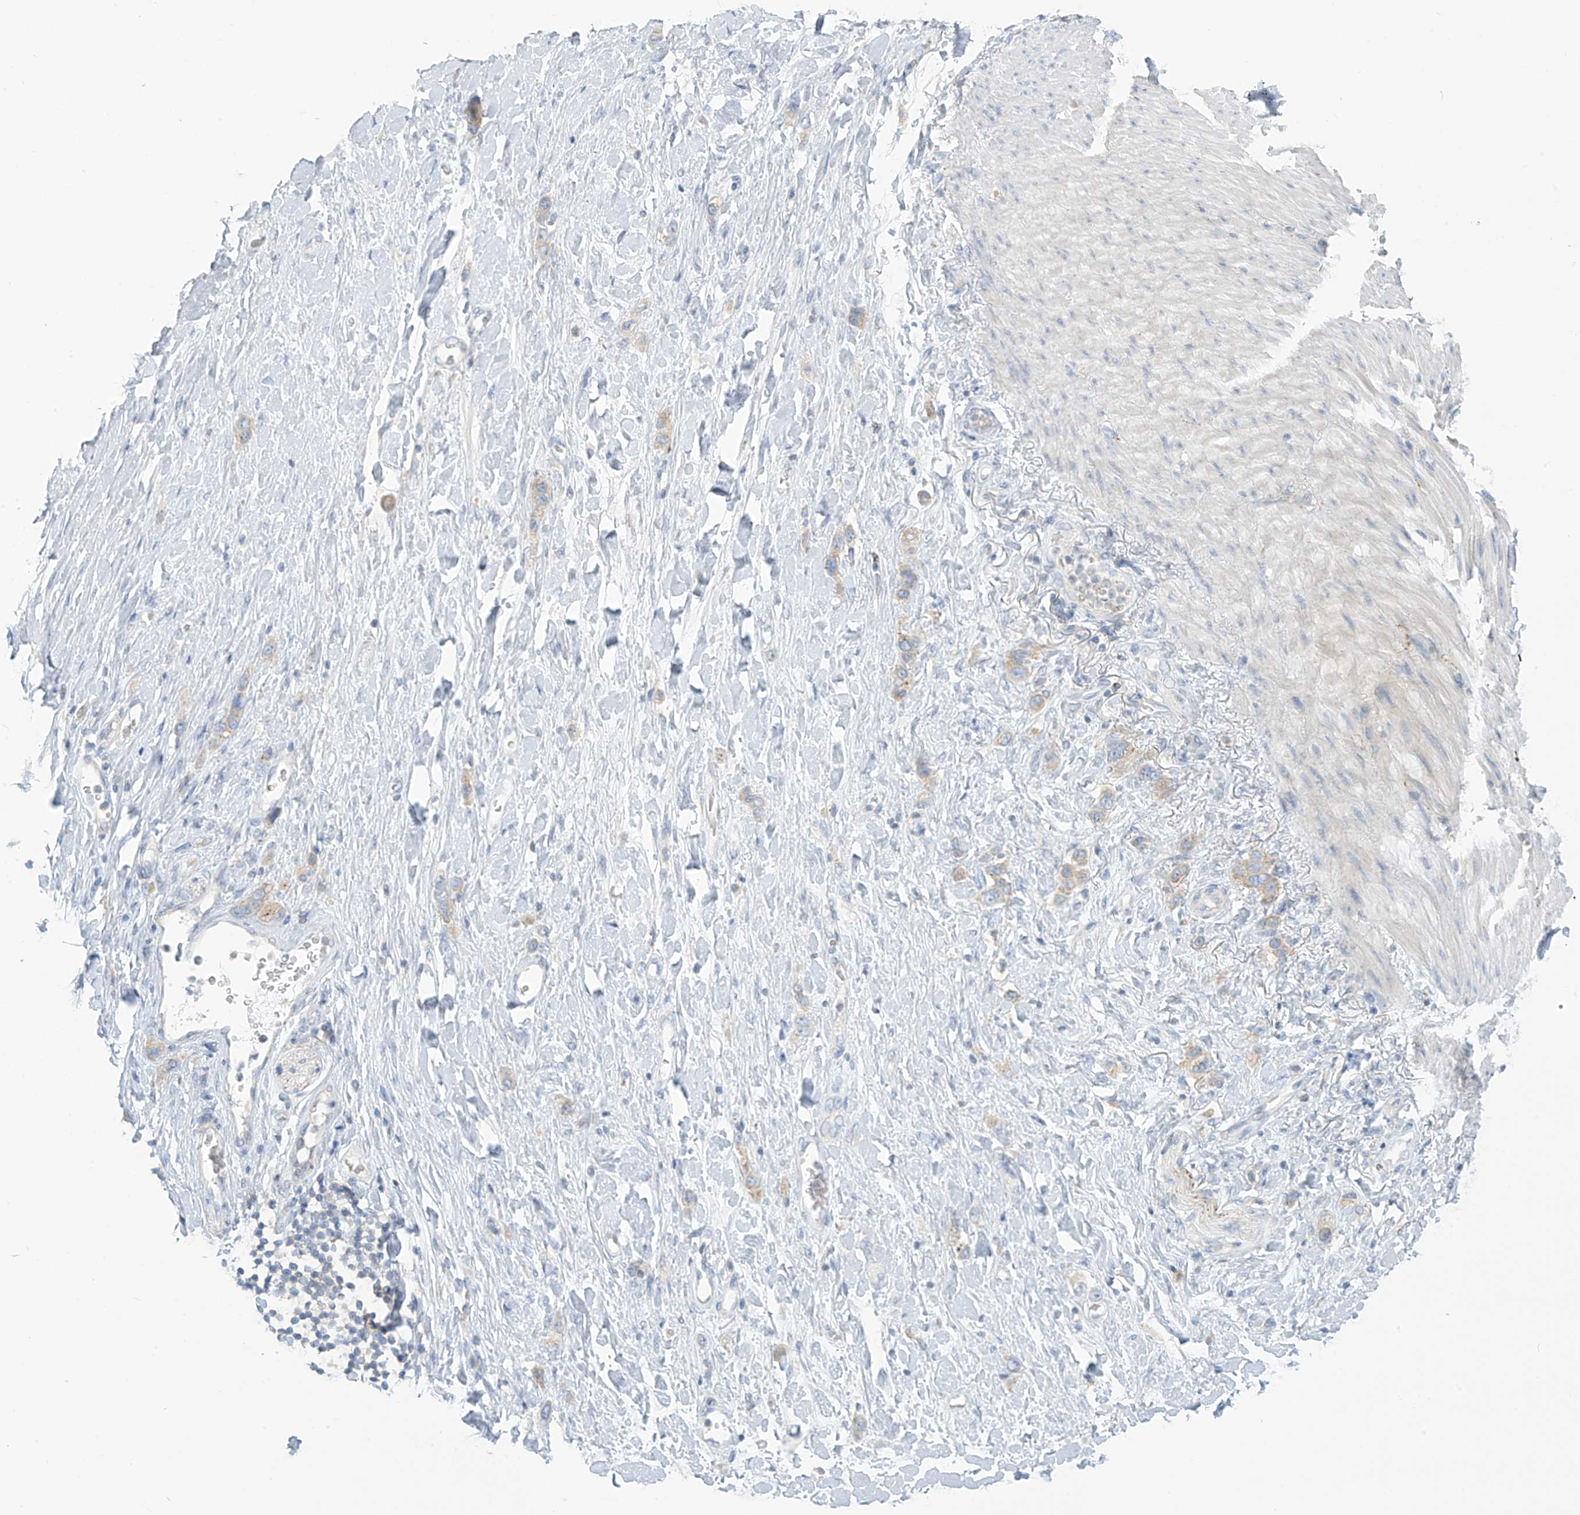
{"staining": {"intensity": "weak", "quantity": "<25%", "location": "cytoplasmic/membranous"}, "tissue": "stomach cancer", "cell_type": "Tumor cells", "image_type": "cancer", "snomed": [{"axis": "morphology", "description": "Adenocarcinoma, NOS"}, {"axis": "topography", "description": "Stomach"}], "caption": "This photomicrograph is of stomach adenocarcinoma stained with immunohistochemistry to label a protein in brown with the nuclei are counter-stained blue. There is no staining in tumor cells. The staining was performed using DAB (3,3'-diaminobenzidine) to visualize the protein expression in brown, while the nuclei were stained in blue with hematoxylin (Magnification: 20x).", "gene": "SLC6A12", "patient": {"sex": "female", "age": 65}}